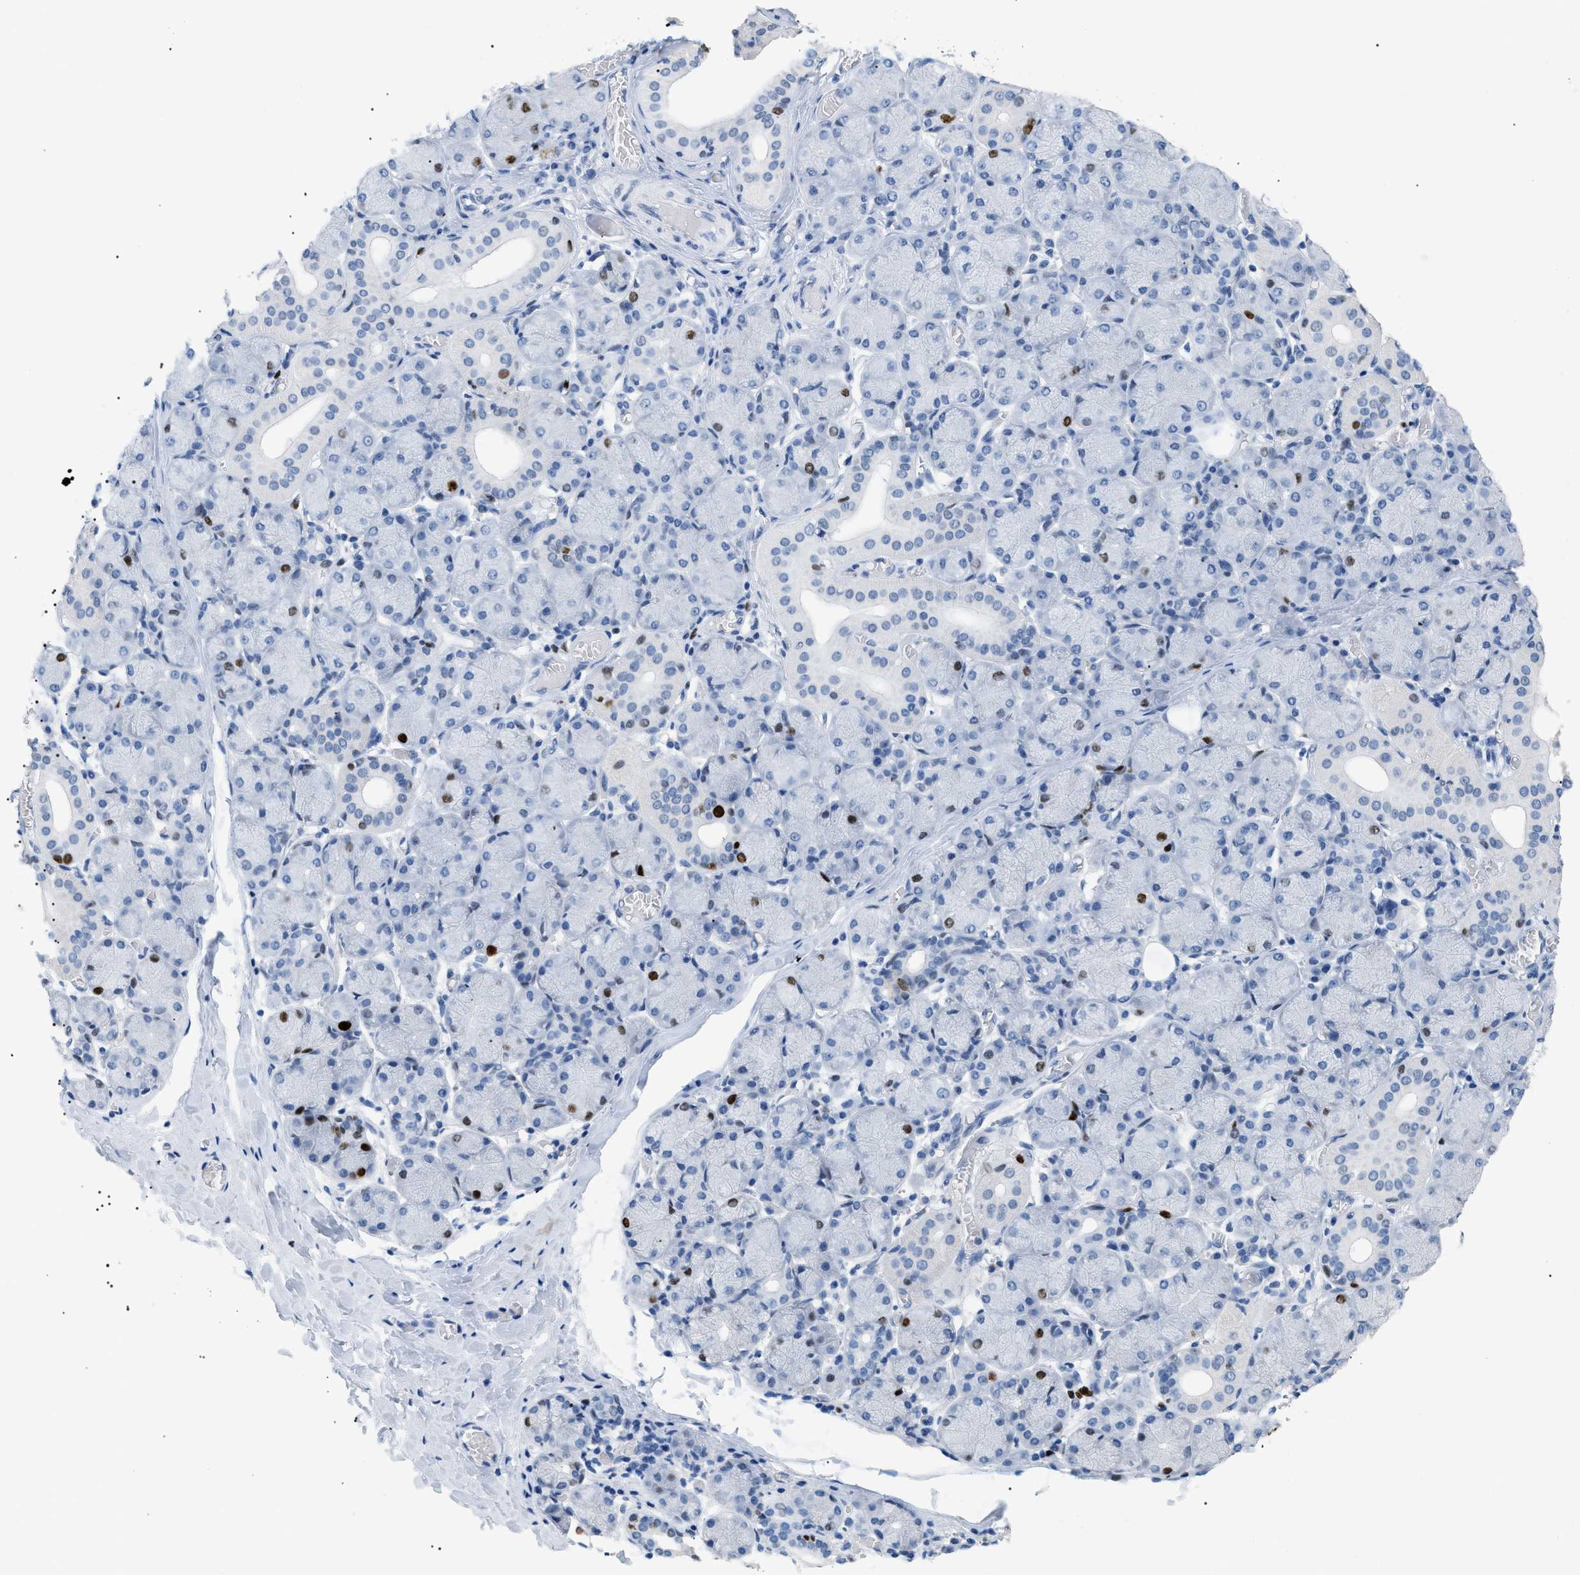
{"staining": {"intensity": "moderate", "quantity": "<25%", "location": "nuclear"}, "tissue": "salivary gland", "cell_type": "Glandular cells", "image_type": "normal", "snomed": [{"axis": "morphology", "description": "Normal tissue, NOS"}, {"axis": "topography", "description": "Salivary gland"}], "caption": "This image shows benign salivary gland stained with IHC to label a protein in brown. The nuclear of glandular cells show moderate positivity for the protein. Nuclei are counter-stained blue.", "gene": "MCM7", "patient": {"sex": "female", "age": 24}}